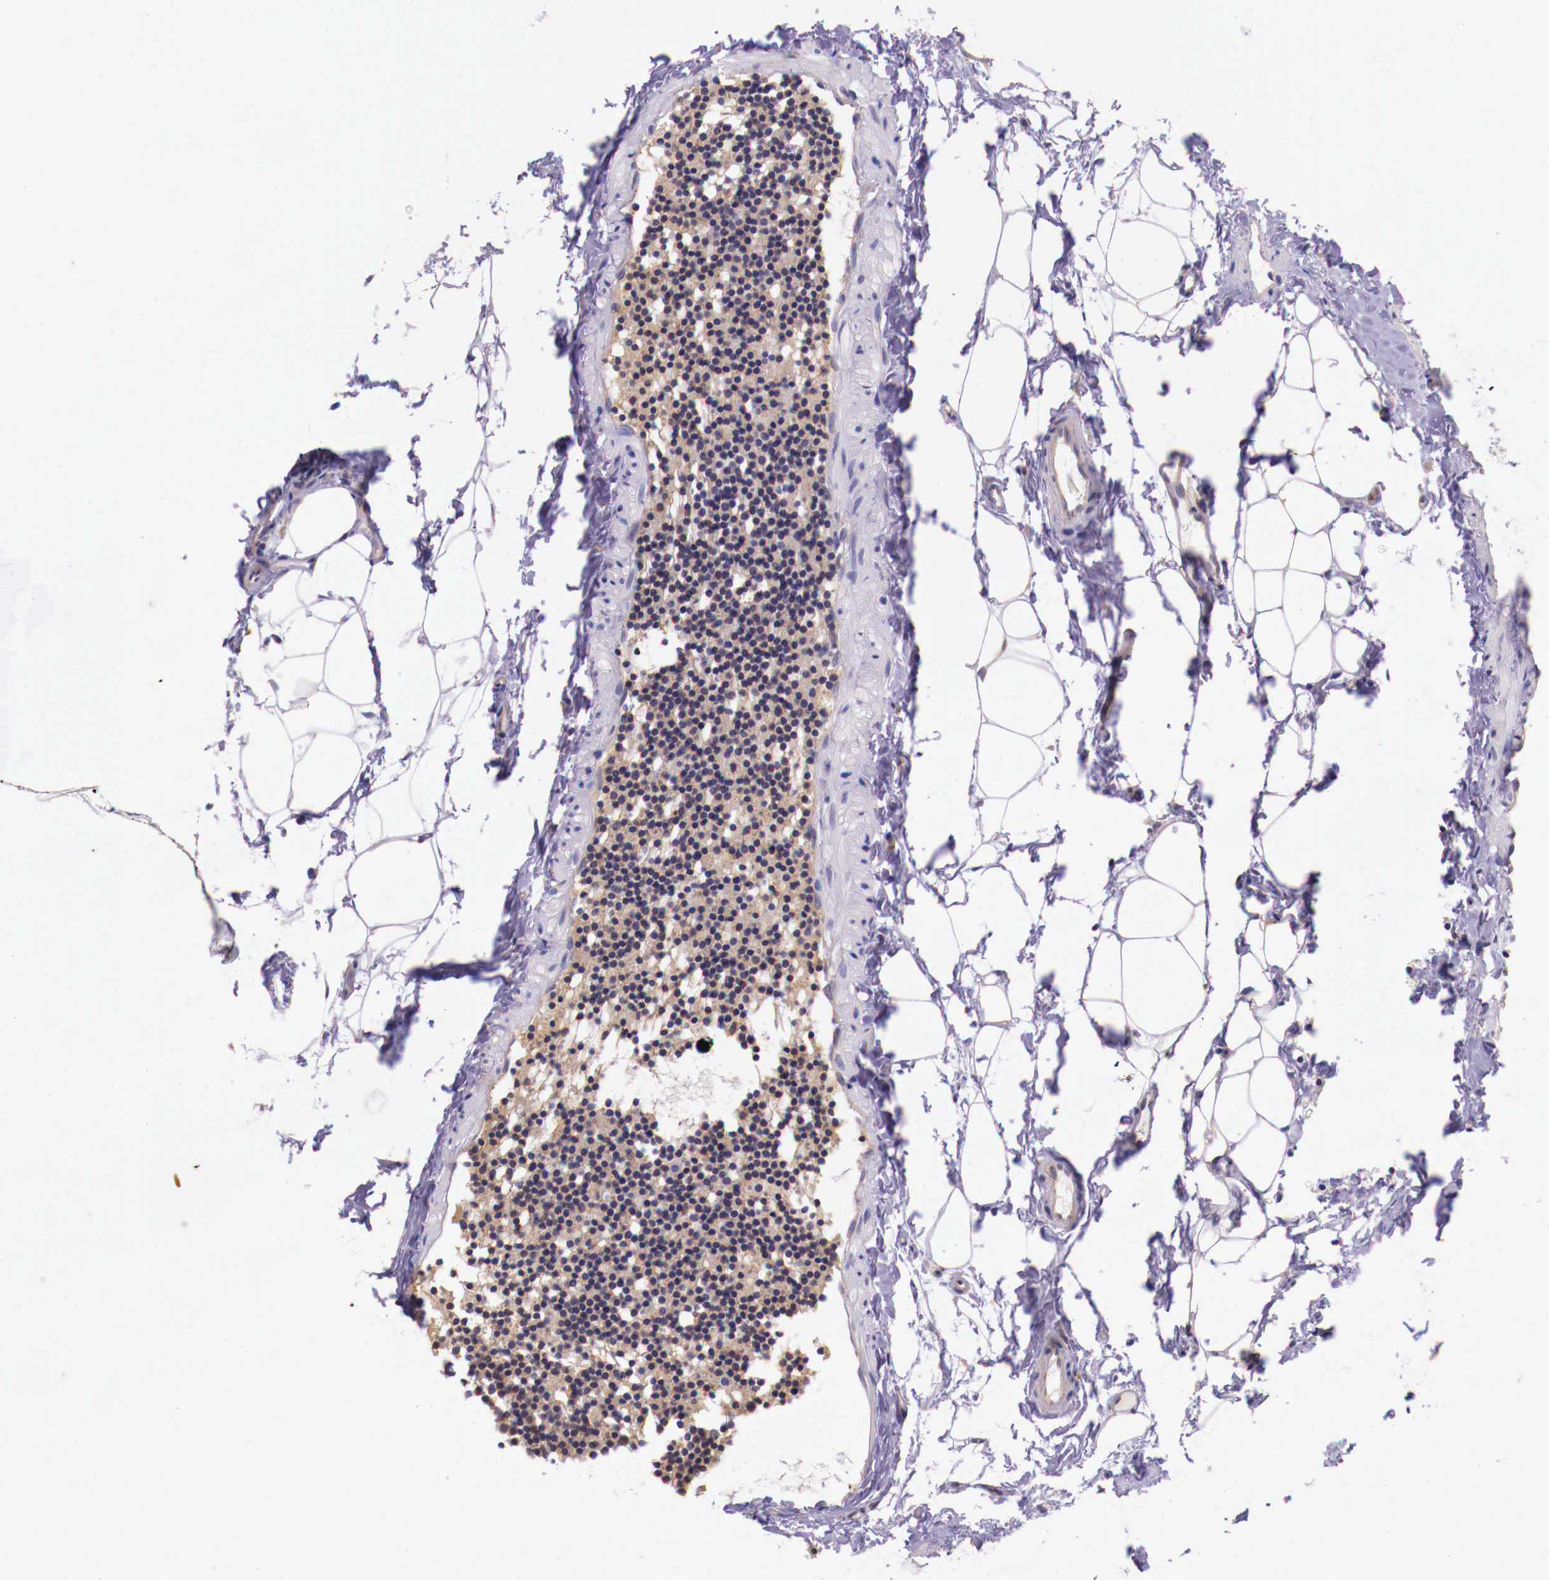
{"staining": {"intensity": "weak", "quantity": ">75%", "location": "cytoplasmic/membranous"}, "tissue": "lymph node", "cell_type": "Germinal center cells", "image_type": "normal", "snomed": [{"axis": "morphology", "description": "Normal tissue, NOS"}, {"axis": "topography", "description": "Lymph node"}], "caption": "Lymph node stained with DAB immunohistochemistry reveals low levels of weak cytoplasmic/membranous expression in approximately >75% of germinal center cells.", "gene": "GRIPAP1", "patient": {"sex": "male", "age": 67}}